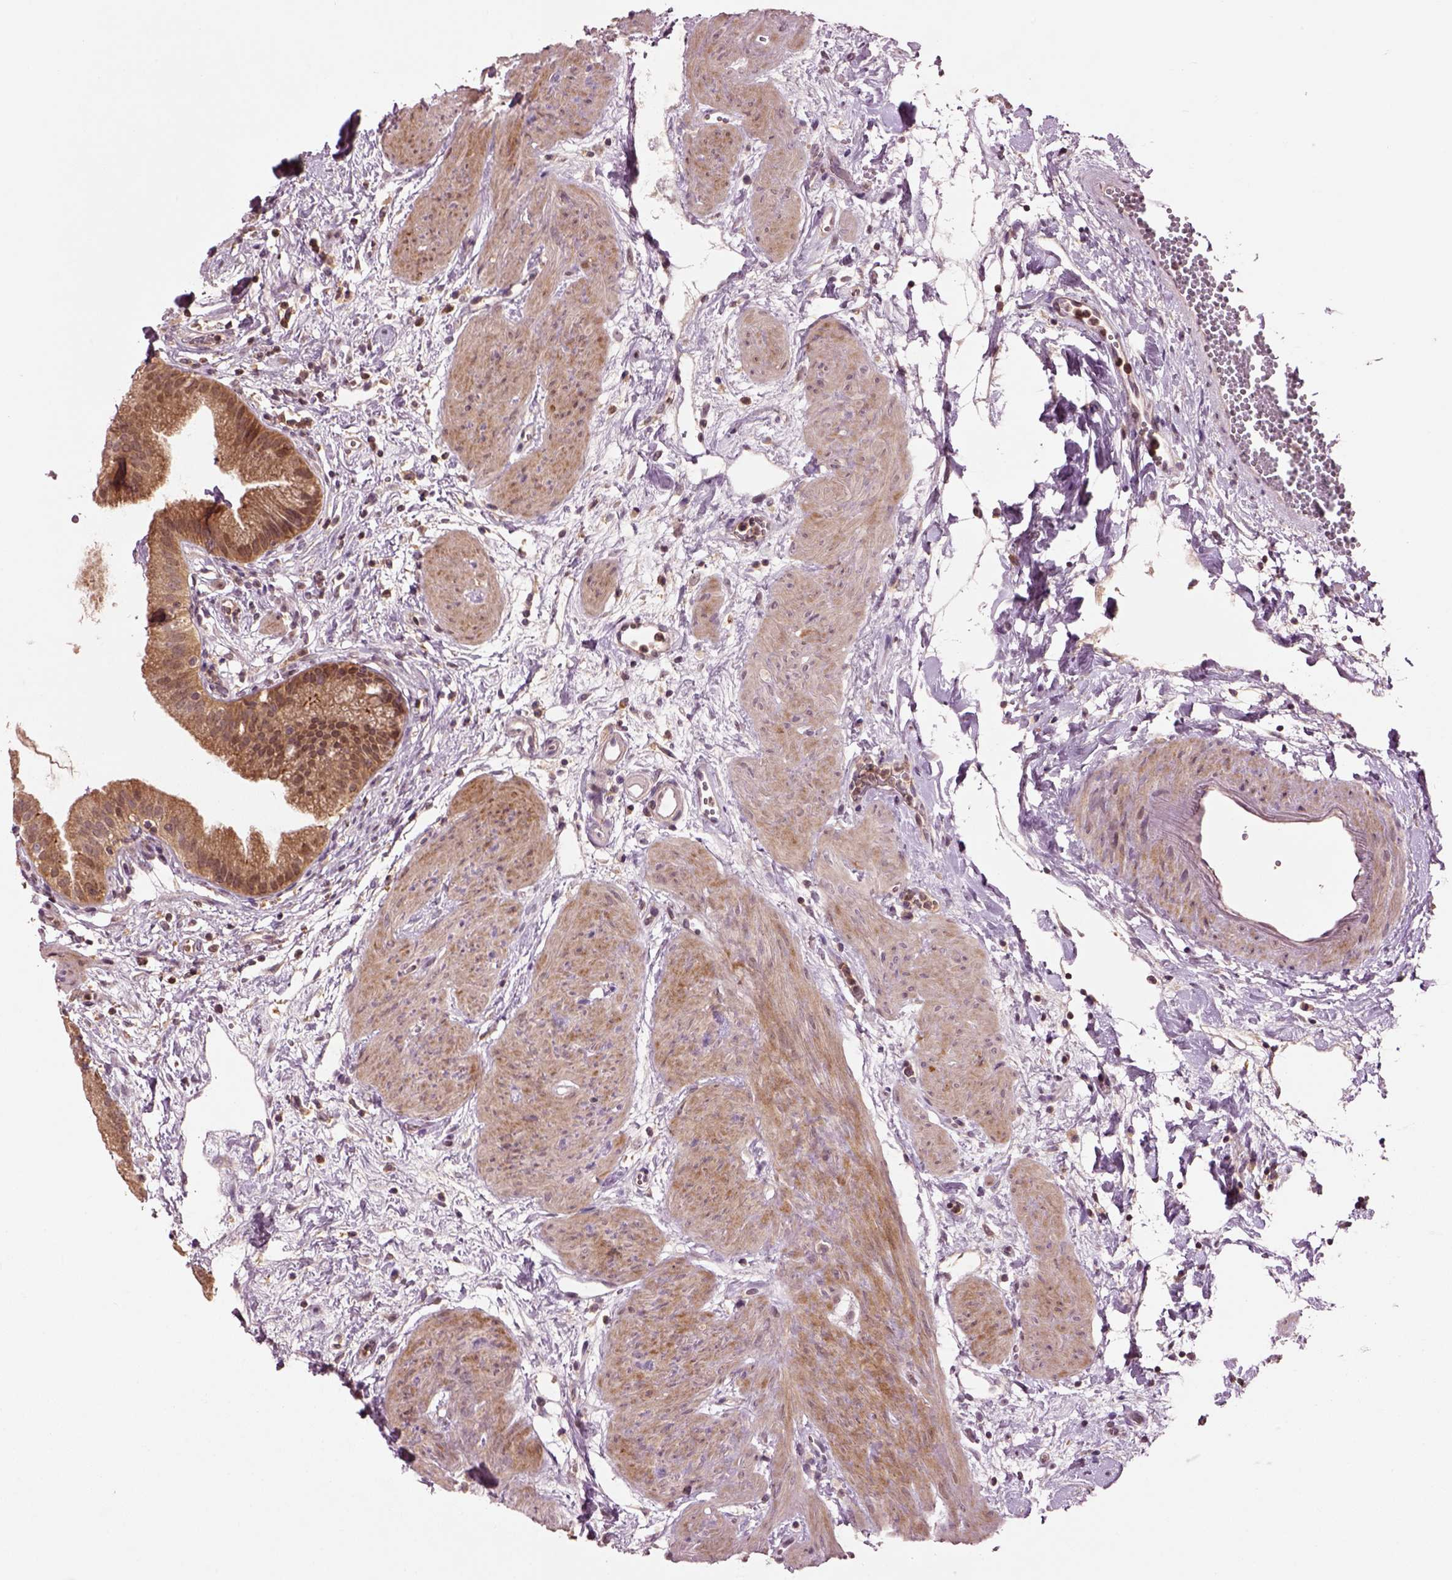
{"staining": {"intensity": "moderate", "quantity": ">75%", "location": "cytoplasmic/membranous"}, "tissue": "gallbladder", "cell_type": "Glandular cells", "image_type": "normal", "snomed": [{"axis": "morphology", "description": "Normal tissue, NOS"}, {"axis": "topography", "description": "Gallbladder"}], "caption": "Approximately >75% of glandular cells in unremarkable human gallbladder reveal moderate cytoplasmic/membranous protein staining as visualized by brown immunohistochemical staining.", "gene": "MTHFS", "patient": {"sex": "female", "age": 65}}